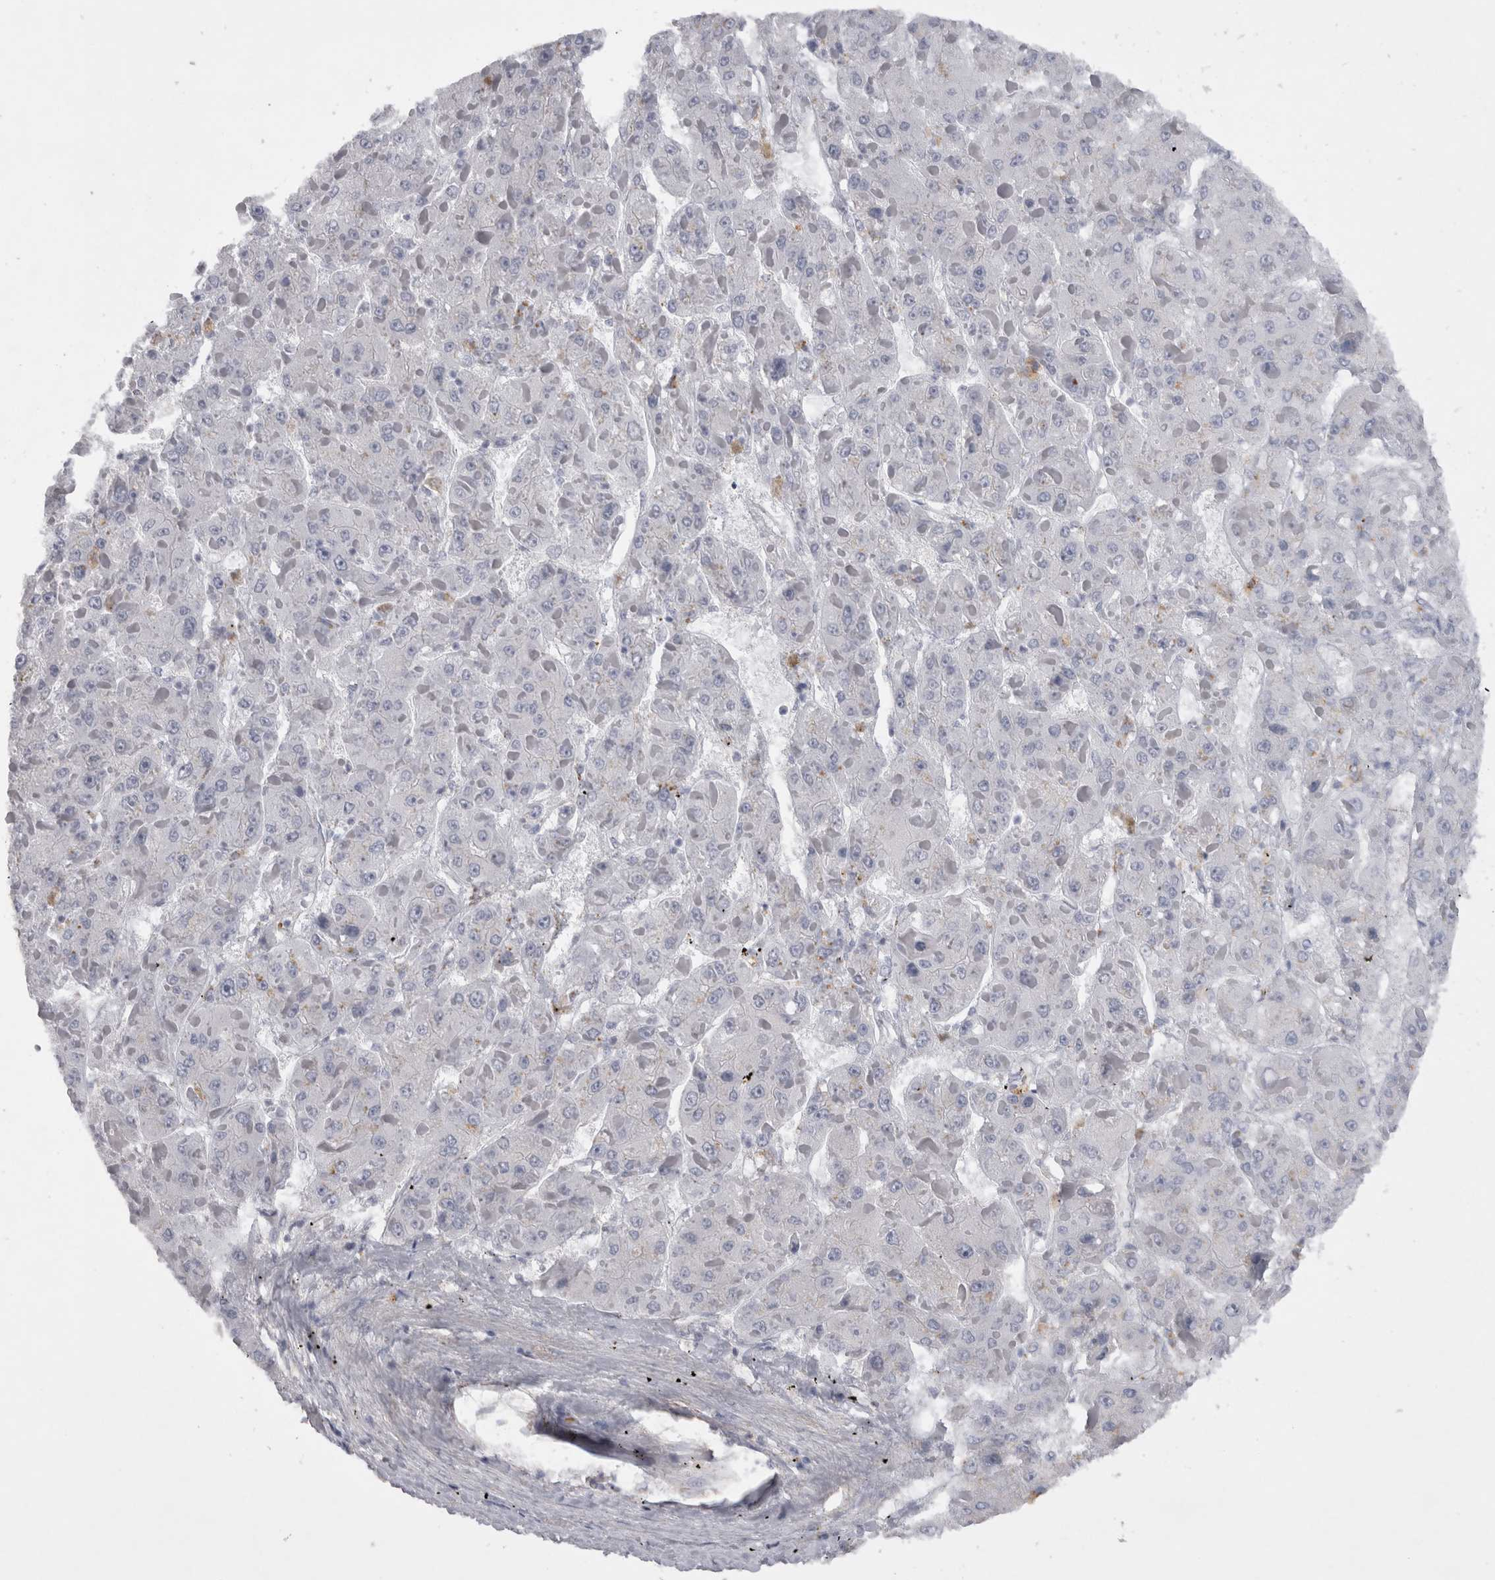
{"staining": {"intensity": "negative", "quantity": "none", "location": "none"}, "tissue": "liver cancer", "cell_type": "Tumor cells", "image_type": "cancer", "snomed": [{"axis": "morphology", "description": "Carcinoma, Hepatocellular, NOS"}, {"axis": "topography", "description": "Liver"}], "caption": "This is a photomicrograph of IHC staining of liver hepatocellular carcinoma, which shows no staining in tumor cells.", "gene": "ATXN3", "patient": {"sex": "female", "age": 73}}